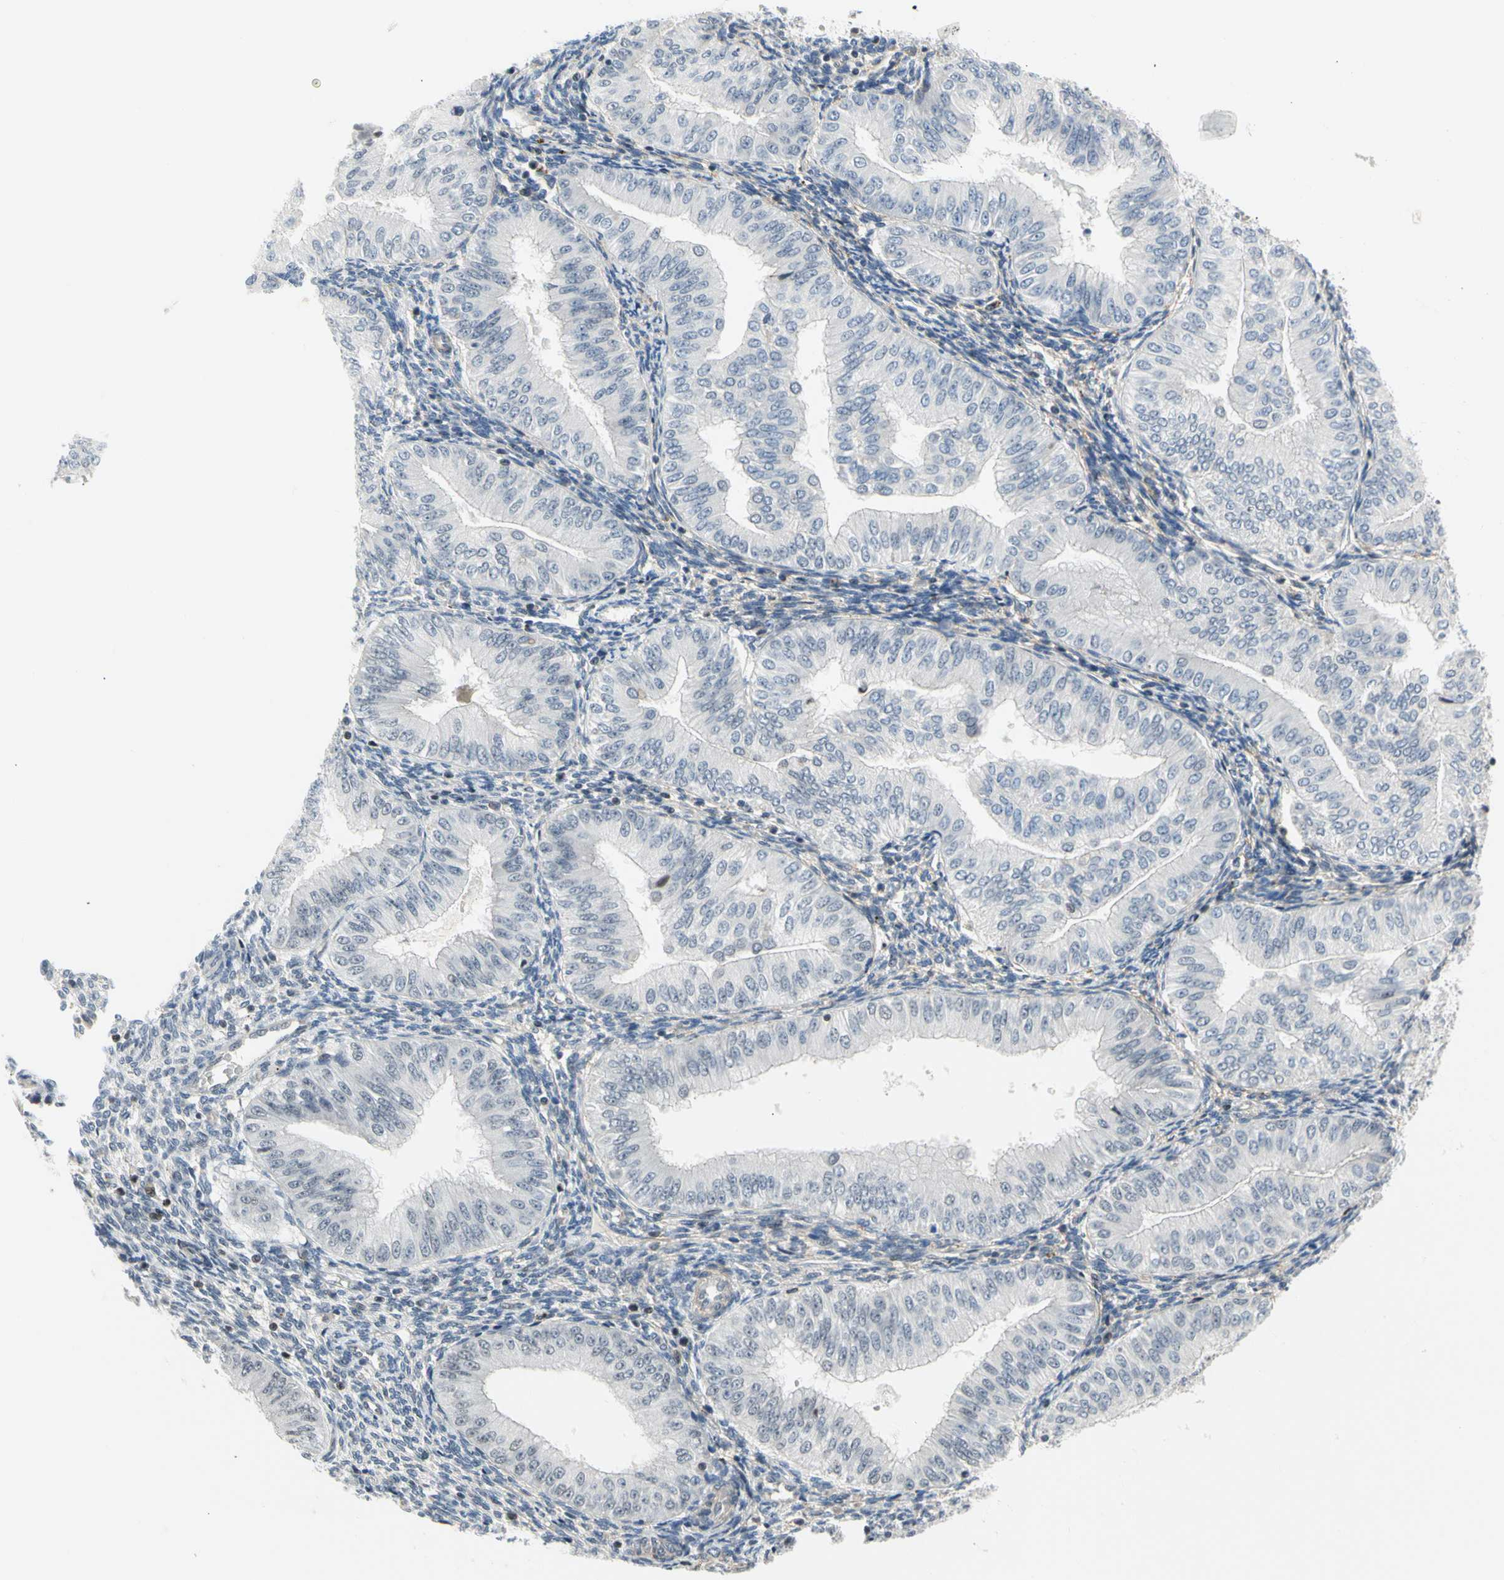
{"staining": {"intensity": "negative", "quantity": "none", "location": "none"}, "tissue": "endometrial cancer", "cell_type": "Tumor cells", "image_type": "cancer", "snomed": [{"axis": "morphology", "description": "Normal tissue, NOS"}, {"axis": "morphology", "description": "Adenocarcinoma, NOS"}, {"axis": "topography", "description": "Endometrium"}], "caption": "IHC of human endometrial adenocarcinoma exhibits no positivity in tumor cells.", "gene": "IMPG2", "patient": {"sex": "female", "age": 53}}